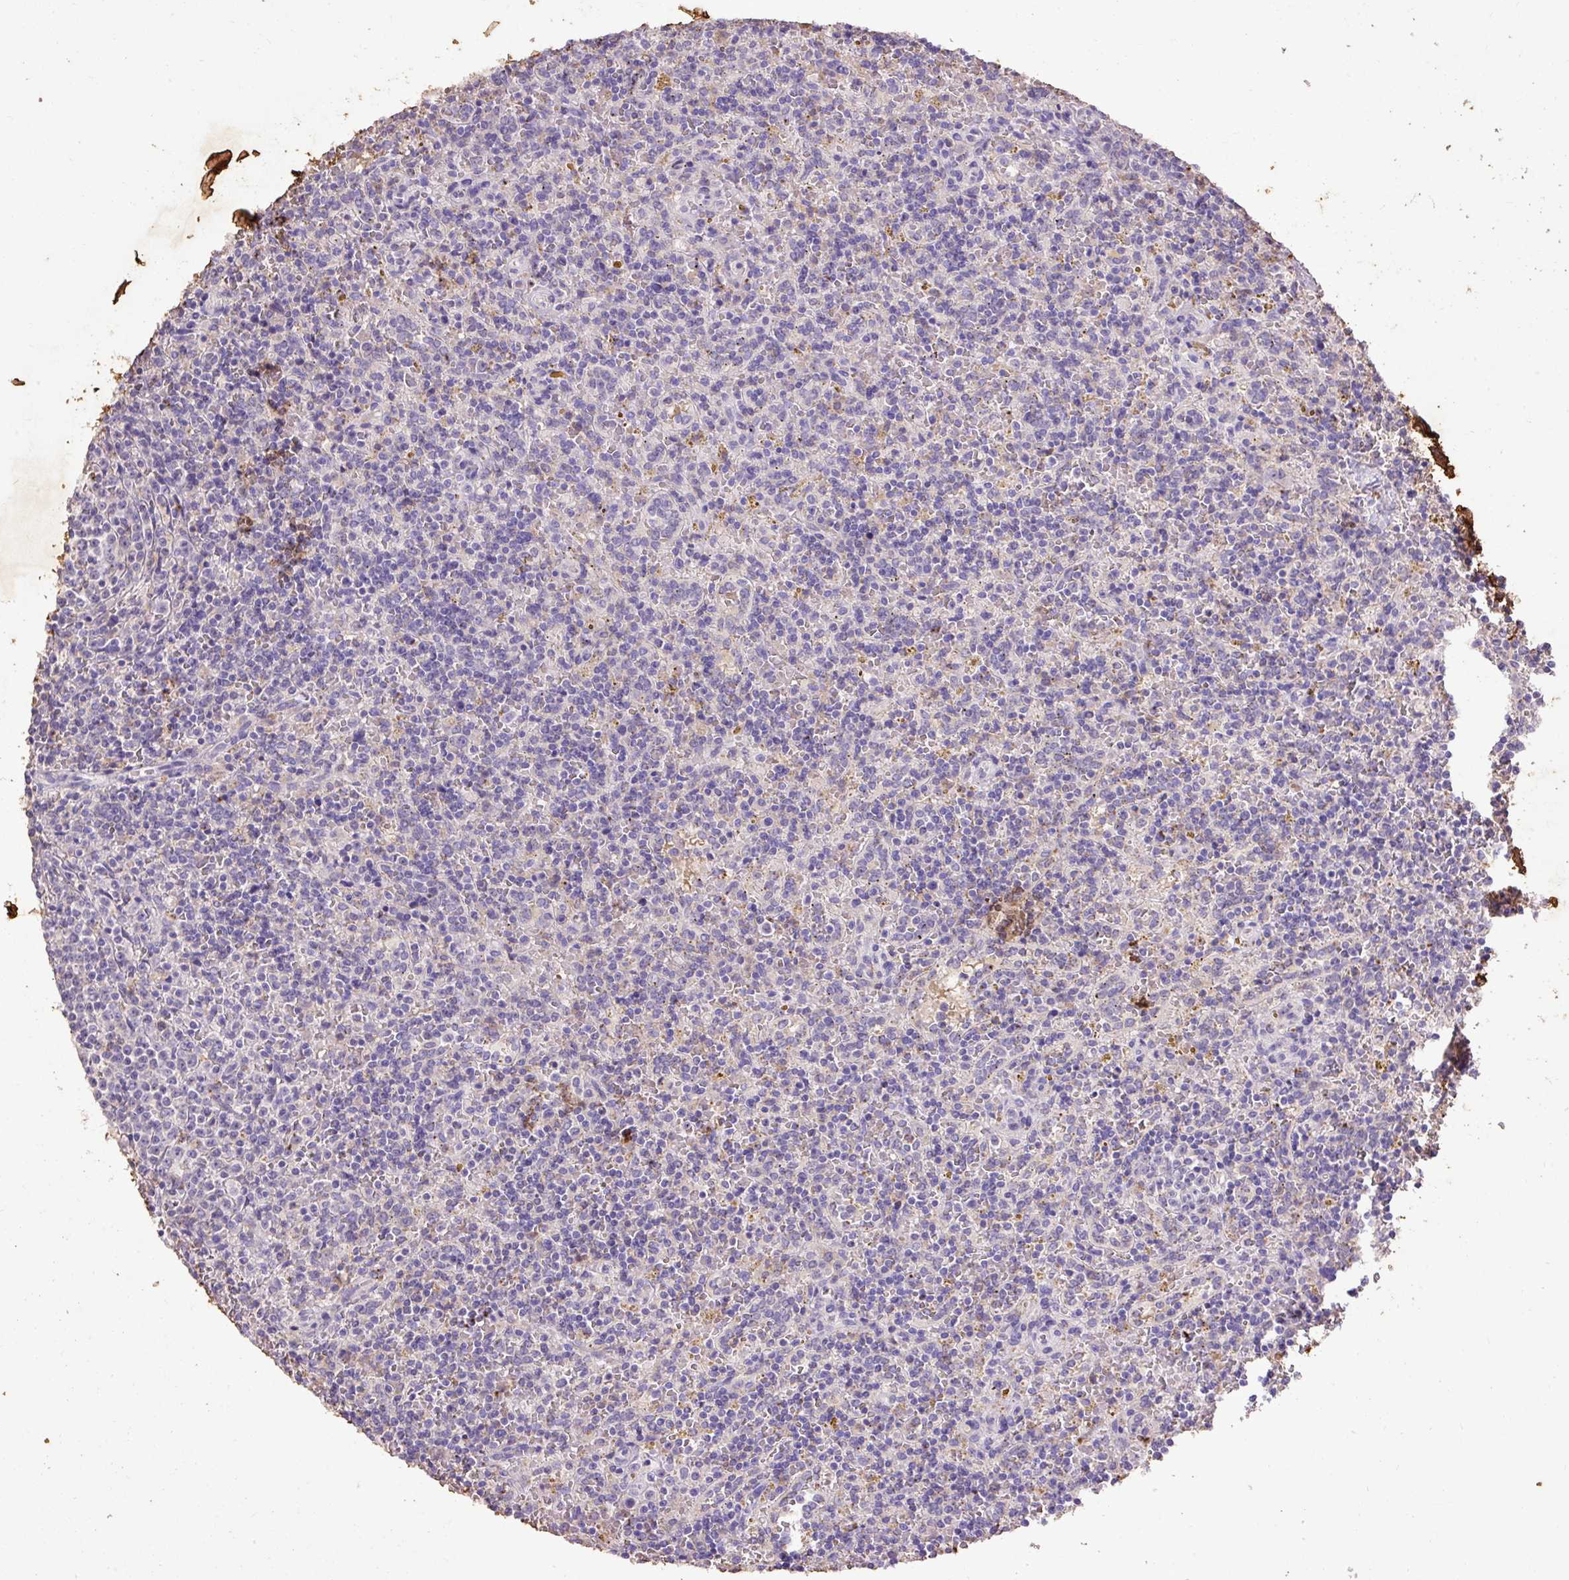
{"staining": {"intensity": "negative", "quantity": "none", "location": "none"}, "tissue": "lymphoma", "cell_type": "Tumor cells", "image_type": "cancer", "snomed": [{"axis": "morphology", "description": "Malignant lymphoma, non-Hodgkin's type, Low grade"}, {"axis": "topography", "description": "Spleen"}], "caption": "This is an immunohistochemistry (IHC) photomicrograph of human low-grade malignant lymphoma, non-Hodgkin's type. There is no expression in tumor cells.", "gene": "LRTM2", "patient": {"sex": "male", "age": 67}}